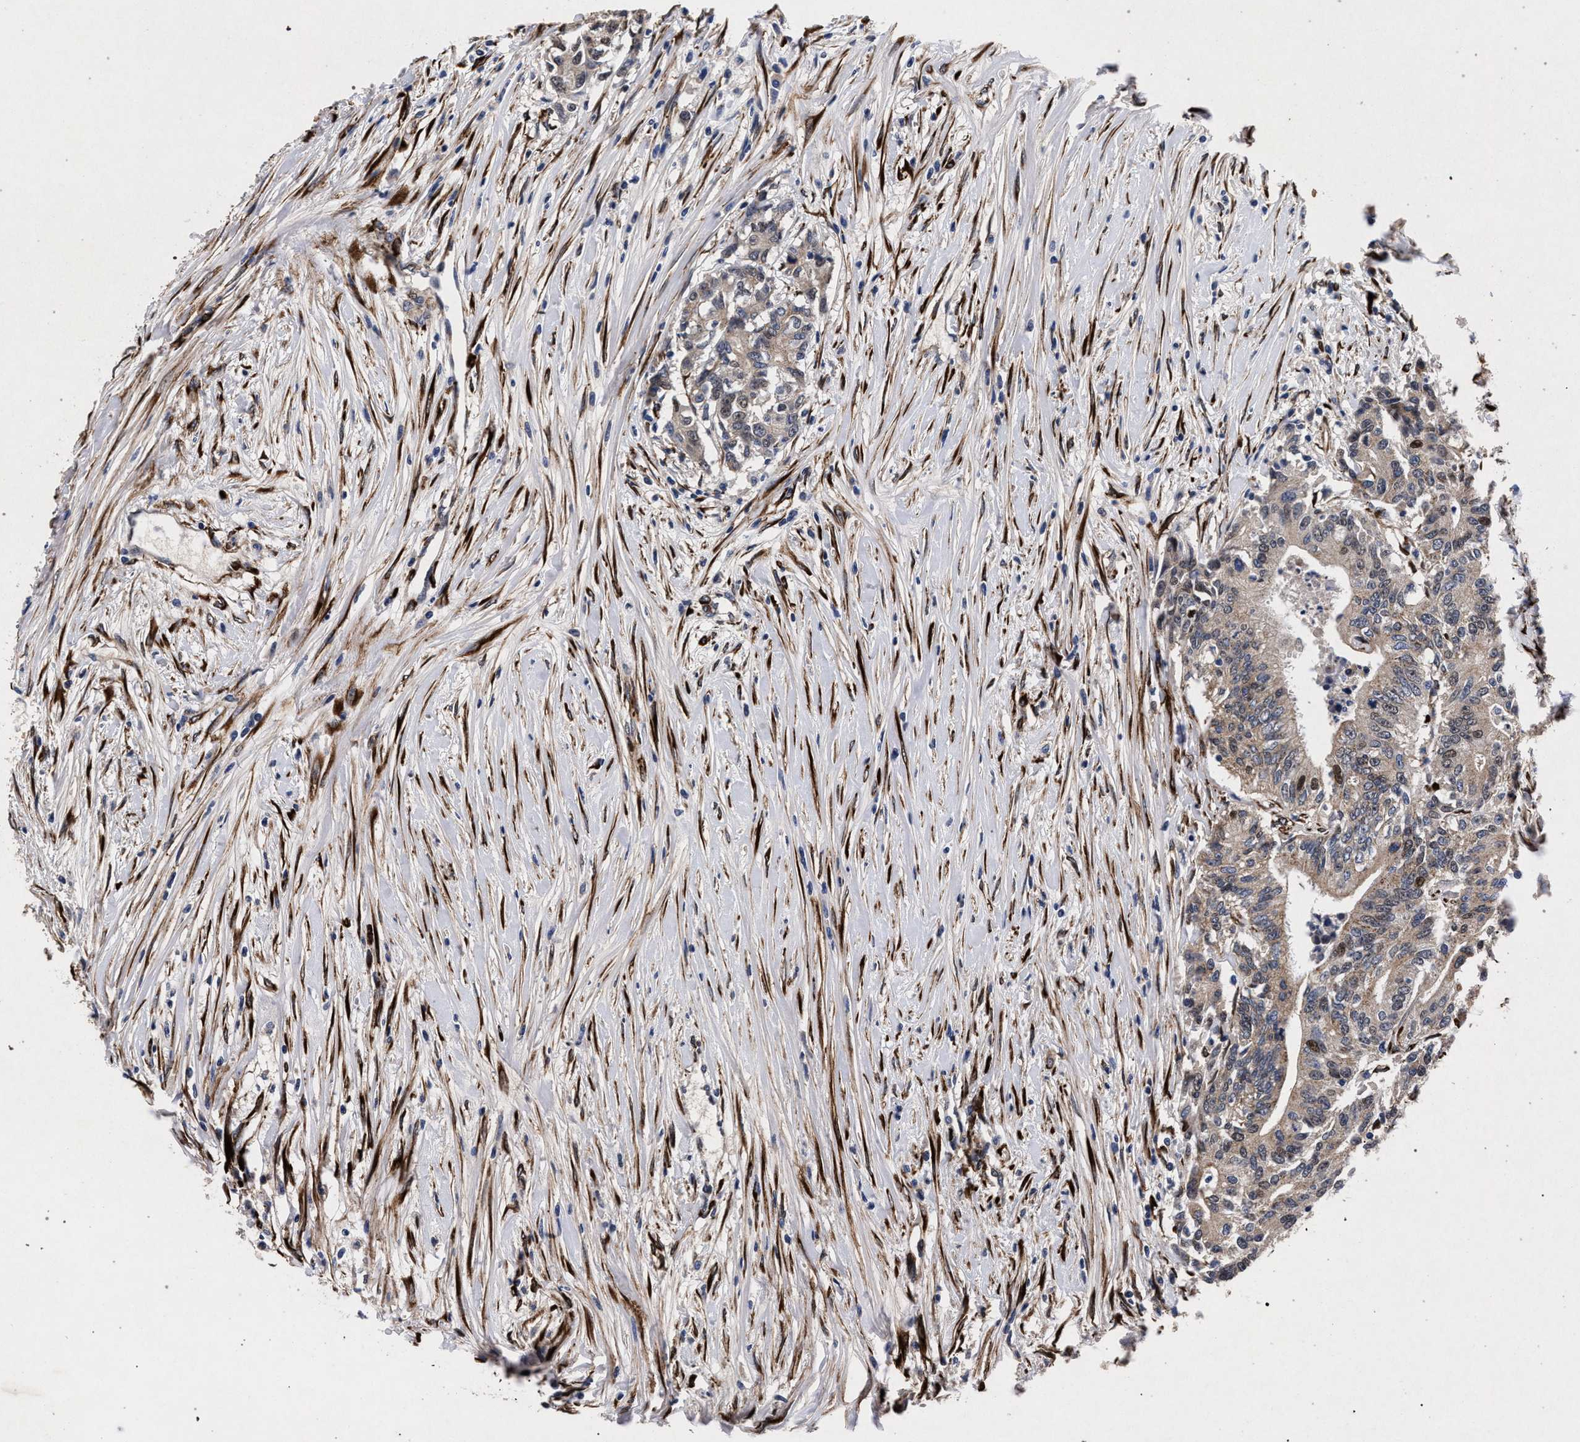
{"staining": {"intensity": "weak", "quantity": ">75%", "location": "cytoplasmic/membranous"}, "tissue": "colorectal cancer", "cell_type": "Tumor cells", "image_type": "cancer", "snomed": [{"axis": "morphology", "description": "Adenocarcinoma, NOS"}, {"axis": "topography", "description": "Colon"}], "caption": "High-magnification brightfield microscopy of colorectal adenocarcinoma stained with DAB (3,3'-diaminobenzidine) (brown) and counterstained with hematoxylin (blue). tumor cells exhibit weak cytoplasmic/membranous staining is appreciated in approximately>75% of cells.", "gene": "NEK7", "patient": {"sex": "female", "age": 77}}